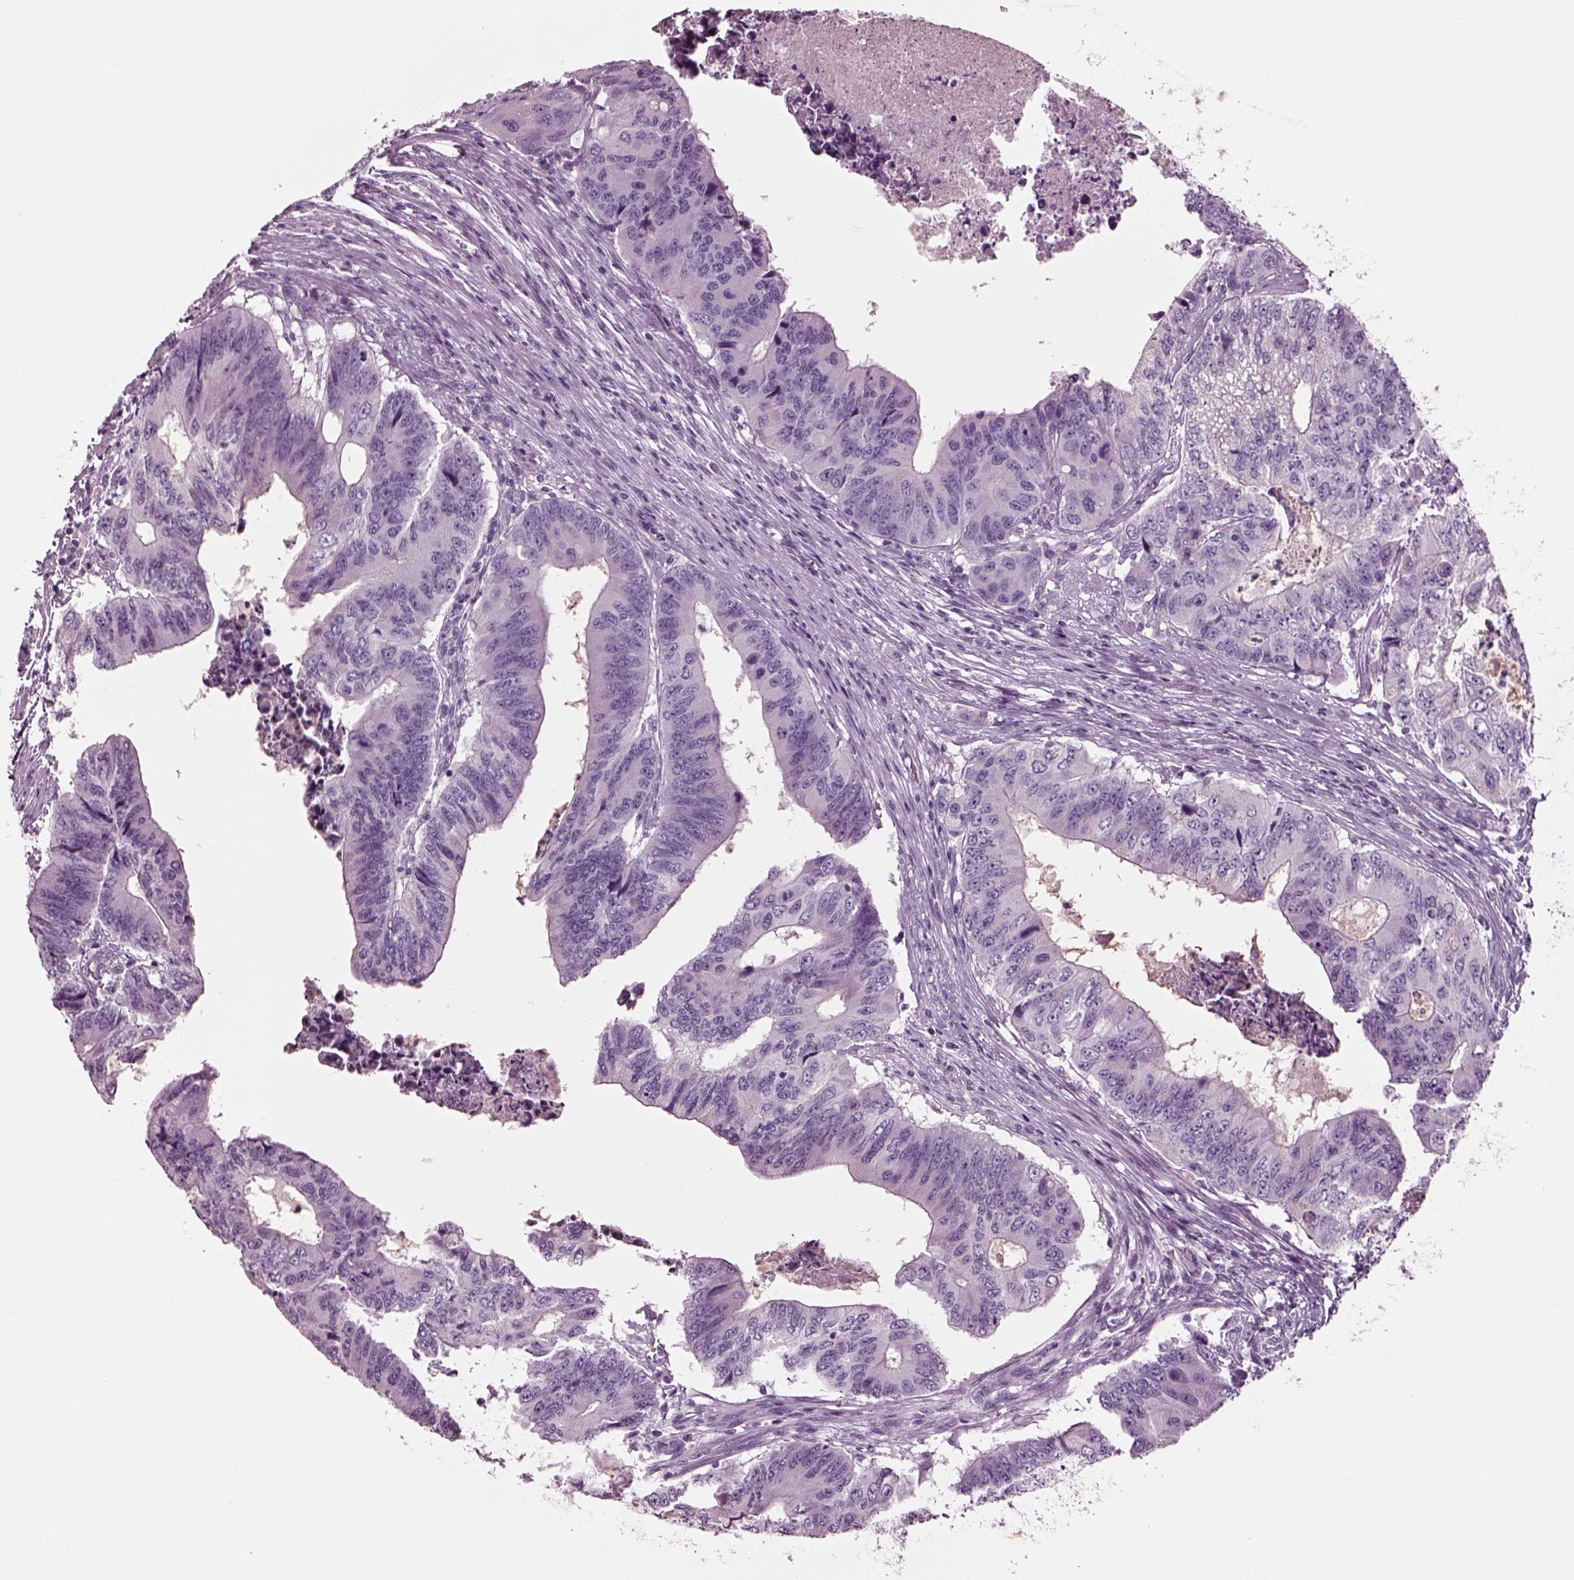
{"staining": {"intensity": "negative", "quantity": "none", "location": "none"}, "tissue": "colorectal cancer", "cell_type": "Tumor cells", "image_type": "cancer", "snomed": [{"axis": "morphology", "description": "Adenocarcinoma, NOS"}, {"axis": "topography", "description": "Colon"}], "caption": "Micrograph shows no protein positivity in tumor cells of colorectal cancer (adenocarcinoma) tissue.", "gene": "NMRK2", "patient": {"sex": "male", "age": 53}}